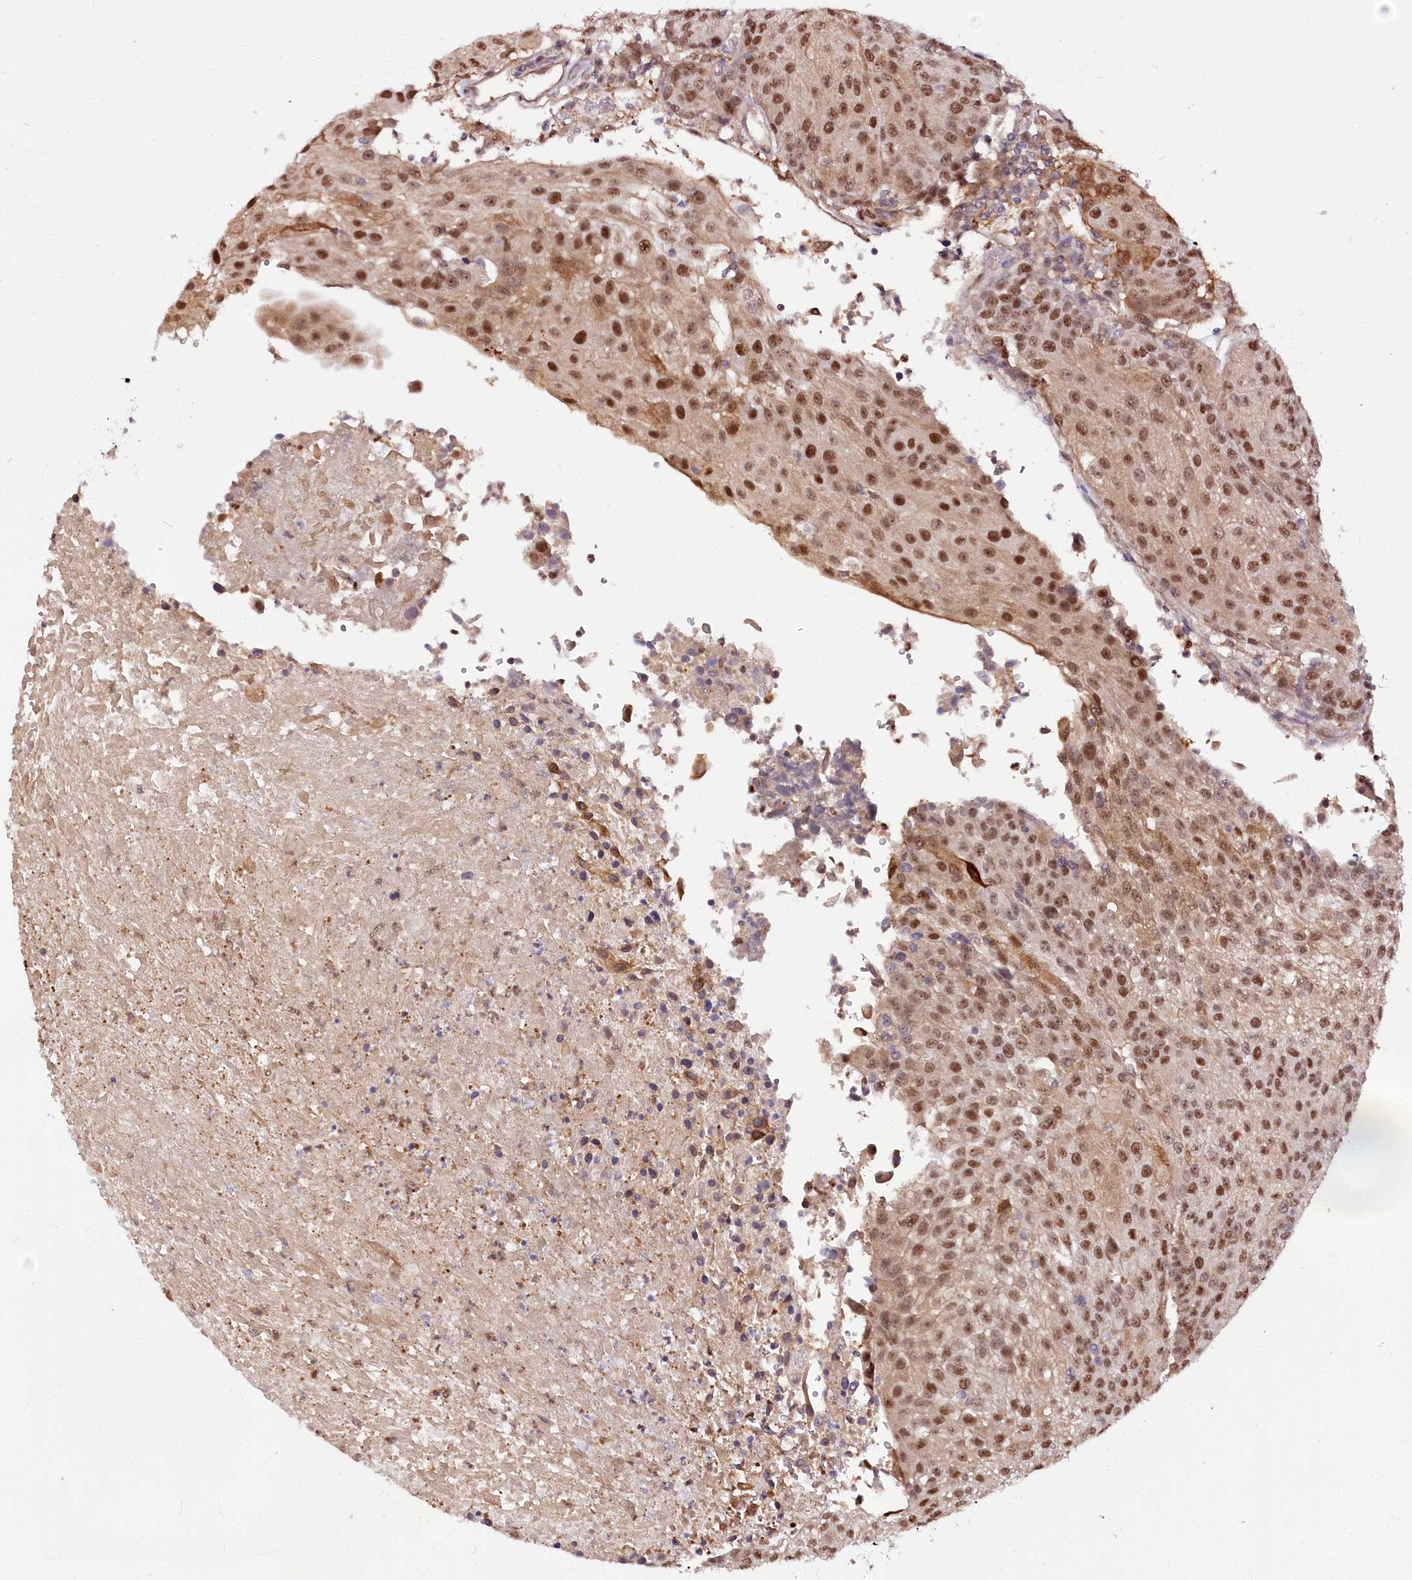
{"staining": {"intensity": "moderate", "quantity": ">75%", "location": "cytoplasmic/membranous,nuclear"}, "tissue": "urothelial cancer", "cell_type": "Tumor cells", "image_type": "cancer", "snomed": [{"axis": "morphology", "description": "Urothelial carcinoma, High grade"}, {"axis": "topography", "description": "Urinary bladder"}], "caption": "An IHC histopathology image of tumor tissue is shown. Protein staining in brown highlights moderate cytoplasmic/membranous and nuclear positivity in urothelial cancer within tumor cells.", "gene": "GNL3L", "patient": {"sex": "female", "age": 85}}